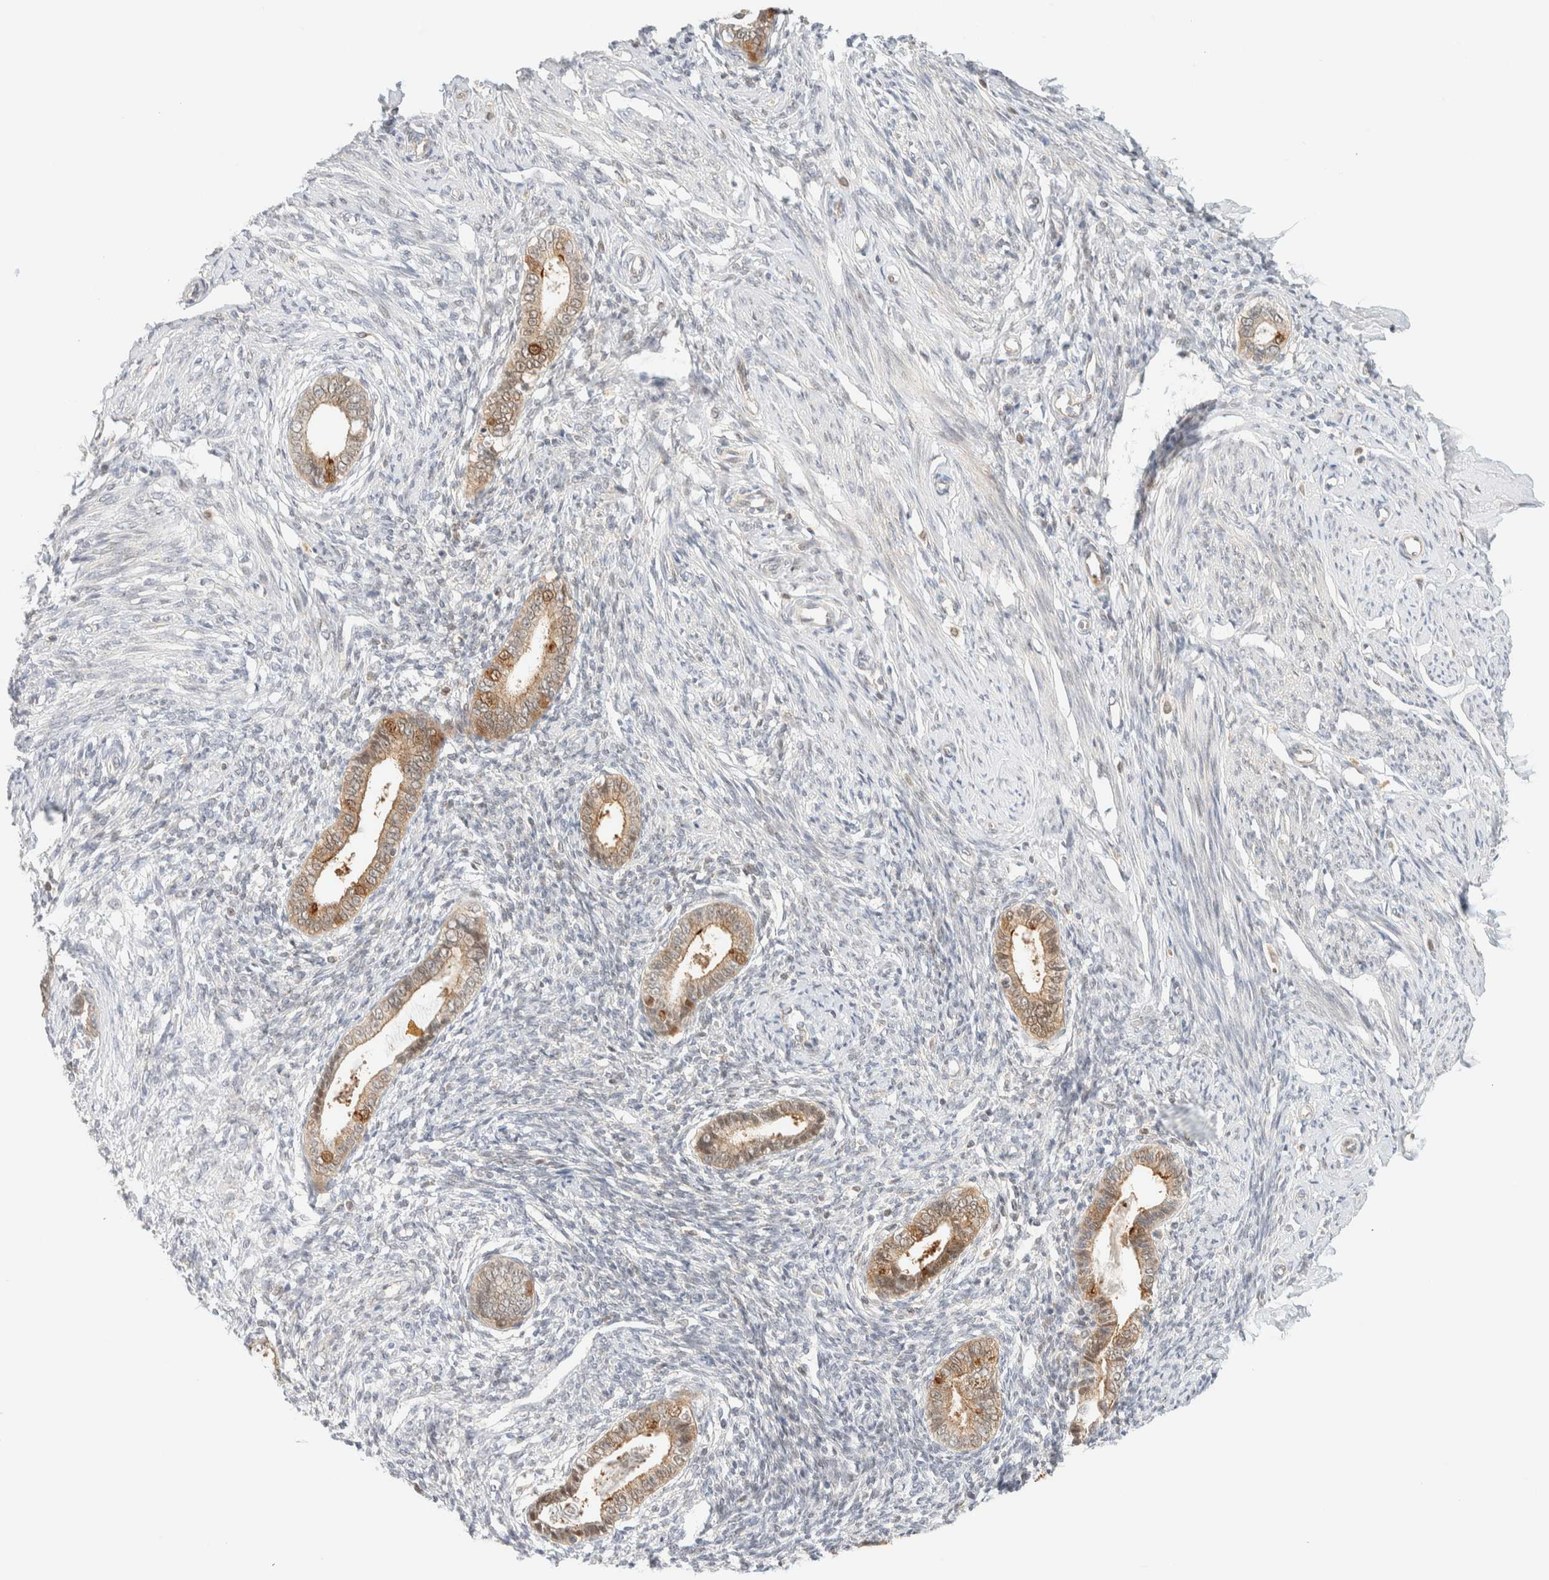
{"staining": {"intensity": "negative", "quantity": "none", "location": "none"}, "tissue": "endometrium", "cell_type": "Cells in endometrial stroma", "image_type": "normal", "snomed": [{"axis": "morphology", "description": "Normal tissue, NOS"}, {"axis": "topography", "description": "Endometrium"}], "caption": "Immunohistochemical staining of benign endometrium exhibits no significant staining in cells in endometrial stroma.", "gene": "PCYT2", "patient": {"sex": "female", "age": 56}}